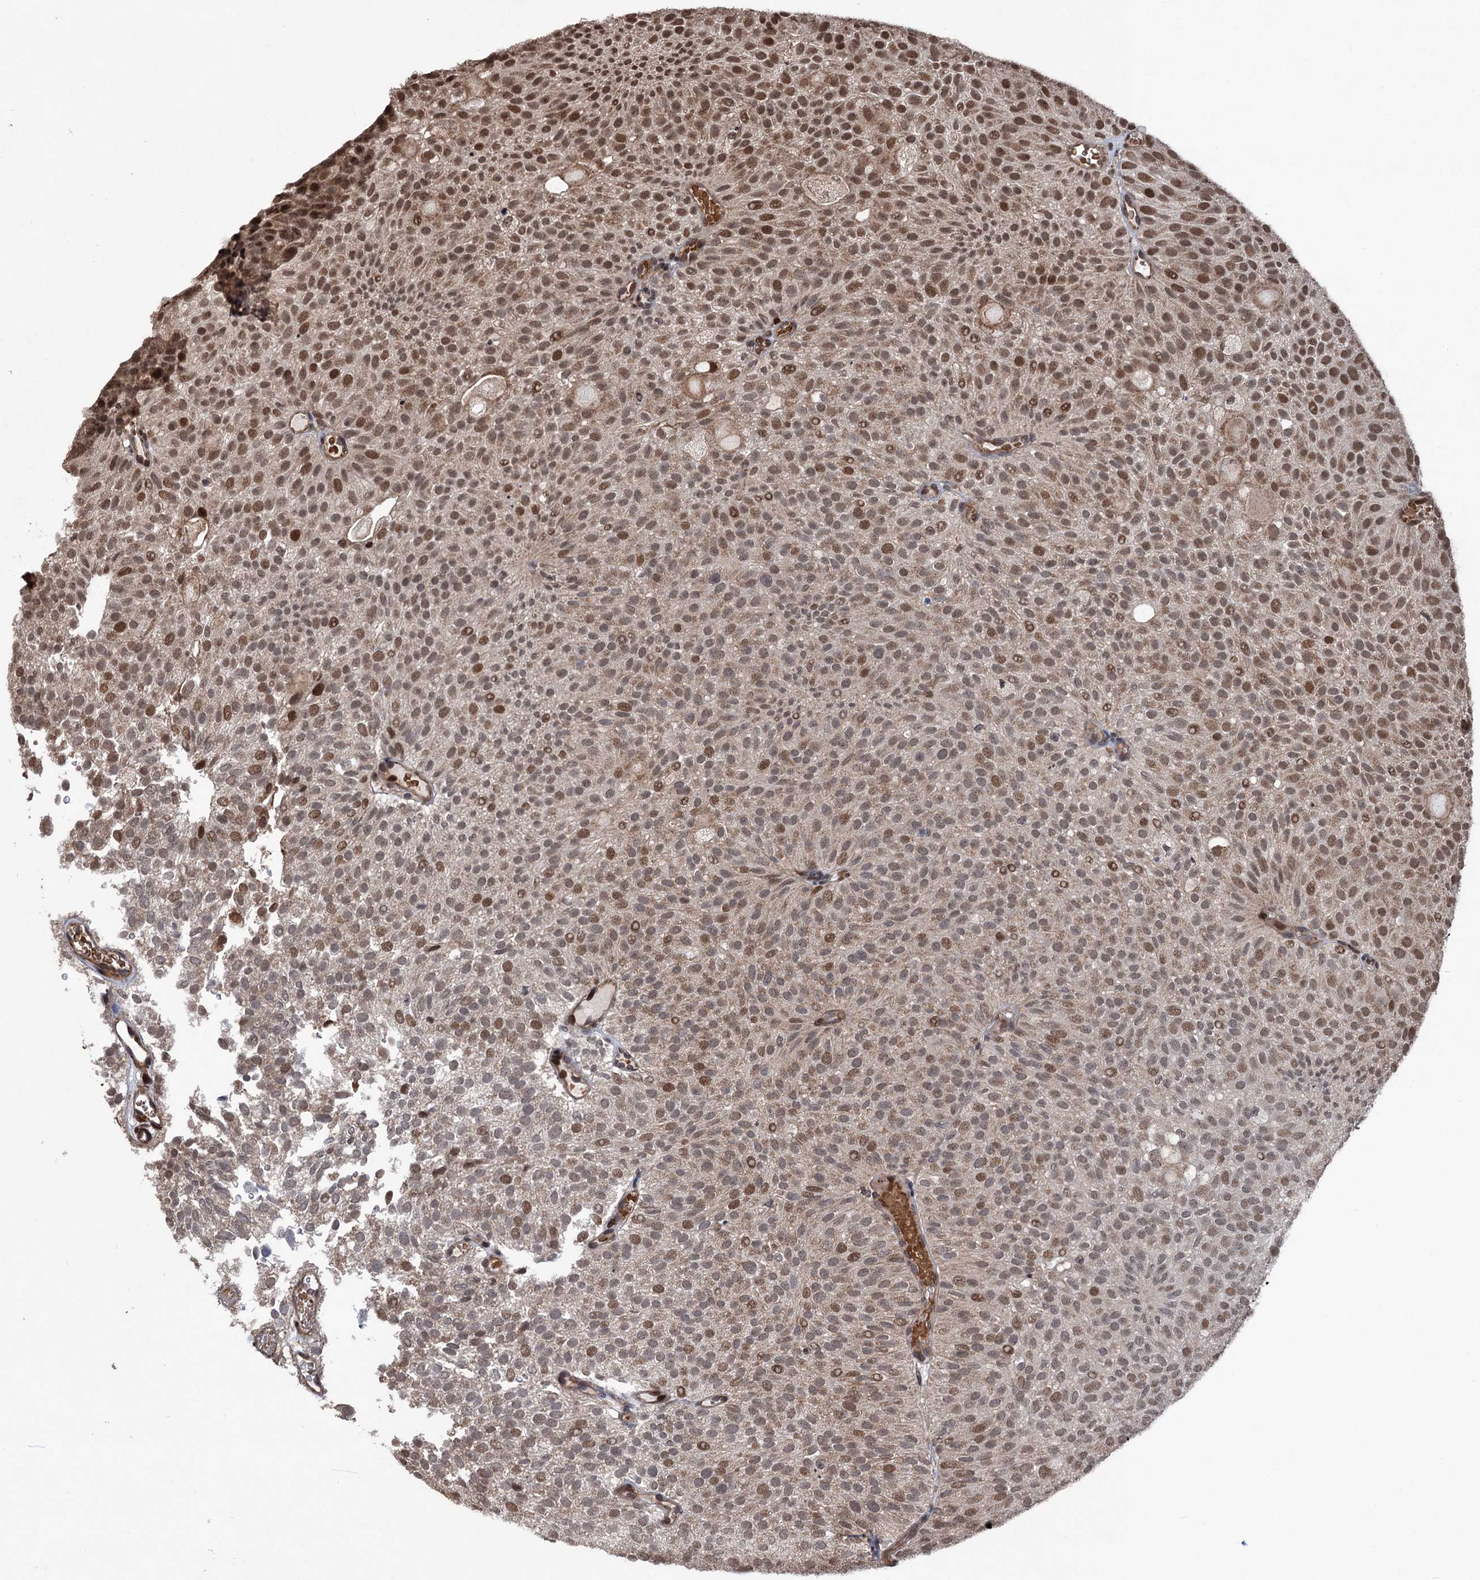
{"staining": {"intensity": "moderate", "quantity": ">75%", "location": "cytoplasmic/membranous,nuclear"}, "tissue": "urothelial cancer", "cell_type": "Tumor cells", "image_type": "cancer", "snomed": [{"axis": "morphology", "description": "Urothelial carcinoma, Low grade"}, {"axis": "topography", "description": "Urinary bladder"}], "caption": "Human urothelial cancer stained with a protein marker shows moderate staining in tumor cells.", "gene": "EYA4", "patient": {"sex": "male", "age": 78}}